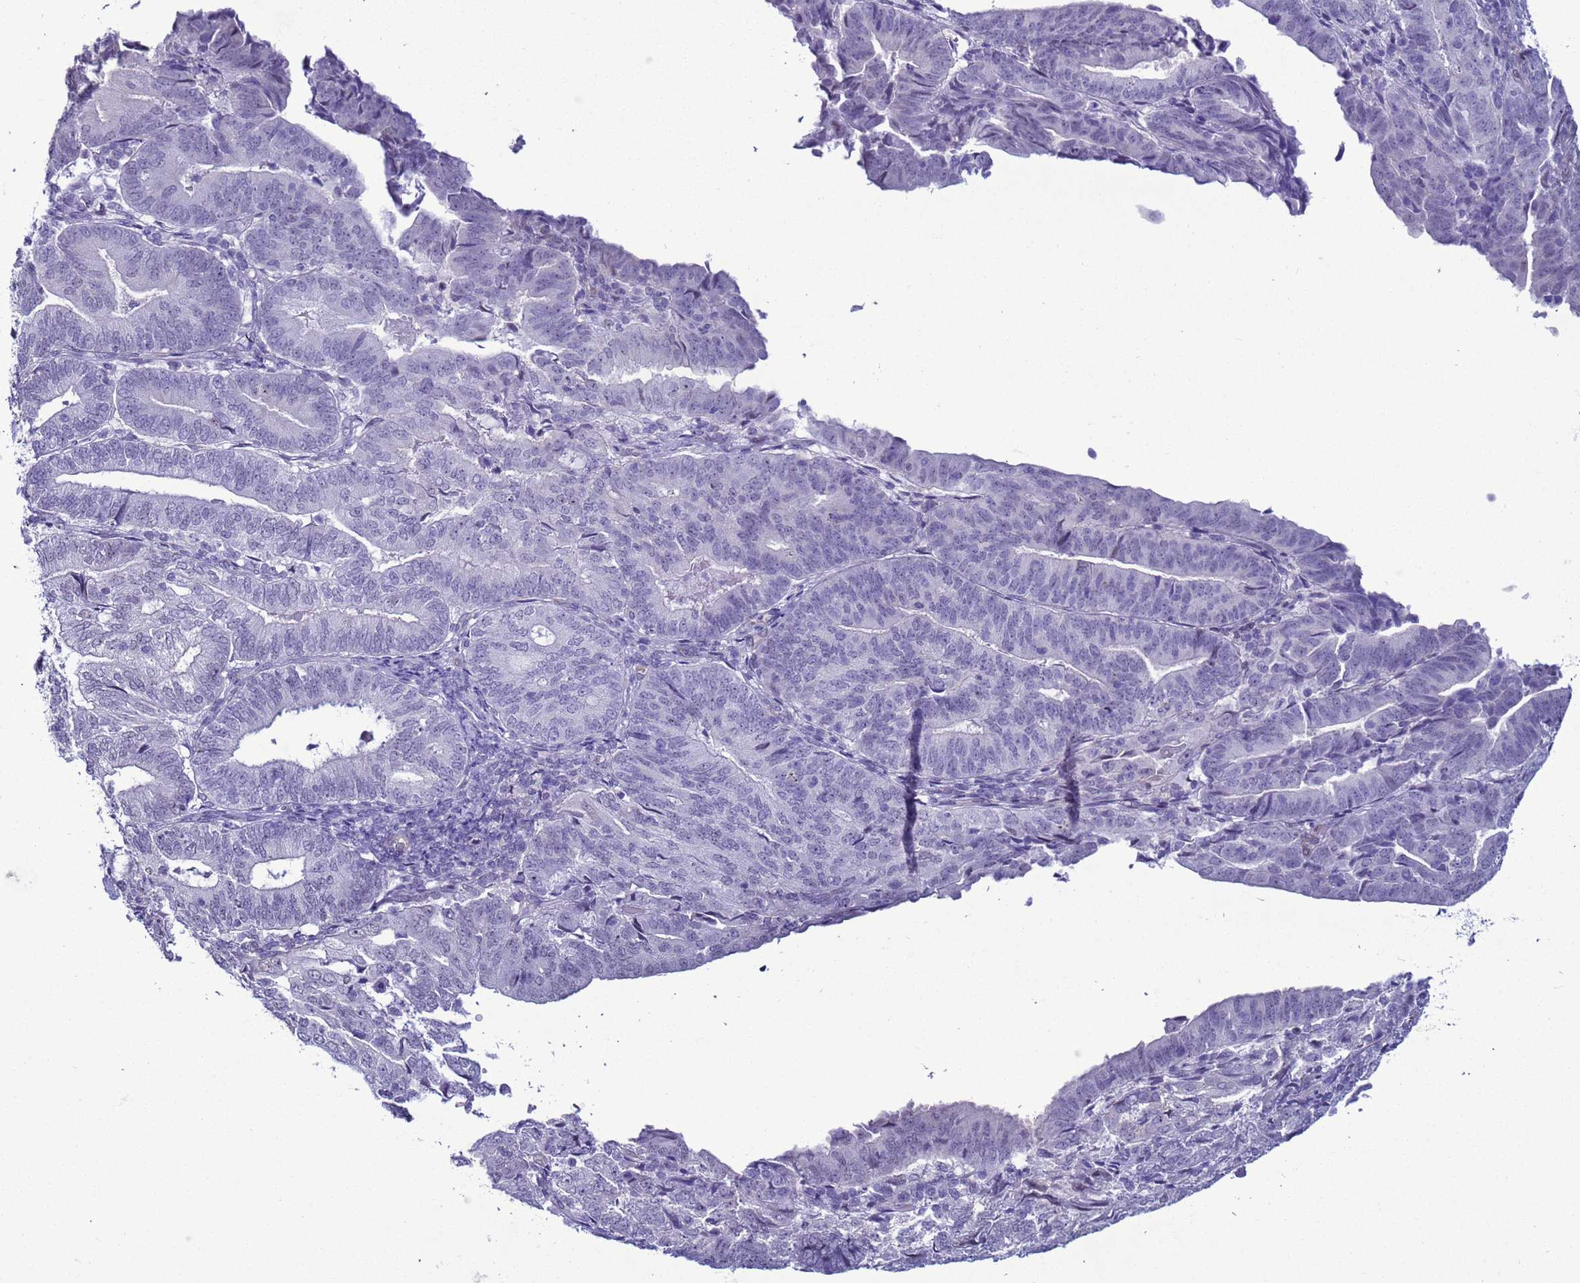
{"staining": {"intensity": "negative", "quantity": "none", "location": "none"}, "tissue": "endometrial cancer", "cell_type": "Tumor cells", "image_type": "cancer", "snomed": [{"axis": "morphology", "description": "Adenocarcinoma, NOS"}, {"axis": "topography", "description": "Endometrium"}], "caption": "An image of endometrial adenocarcinoma stained for a protein demonstrates no brown staining in tumor cells. (Immunohistochemistry (ihc), brightfield microscopy, high magnification).", "gene": "LRRC10B", "patient": {"sex": "female", "age": 70}}